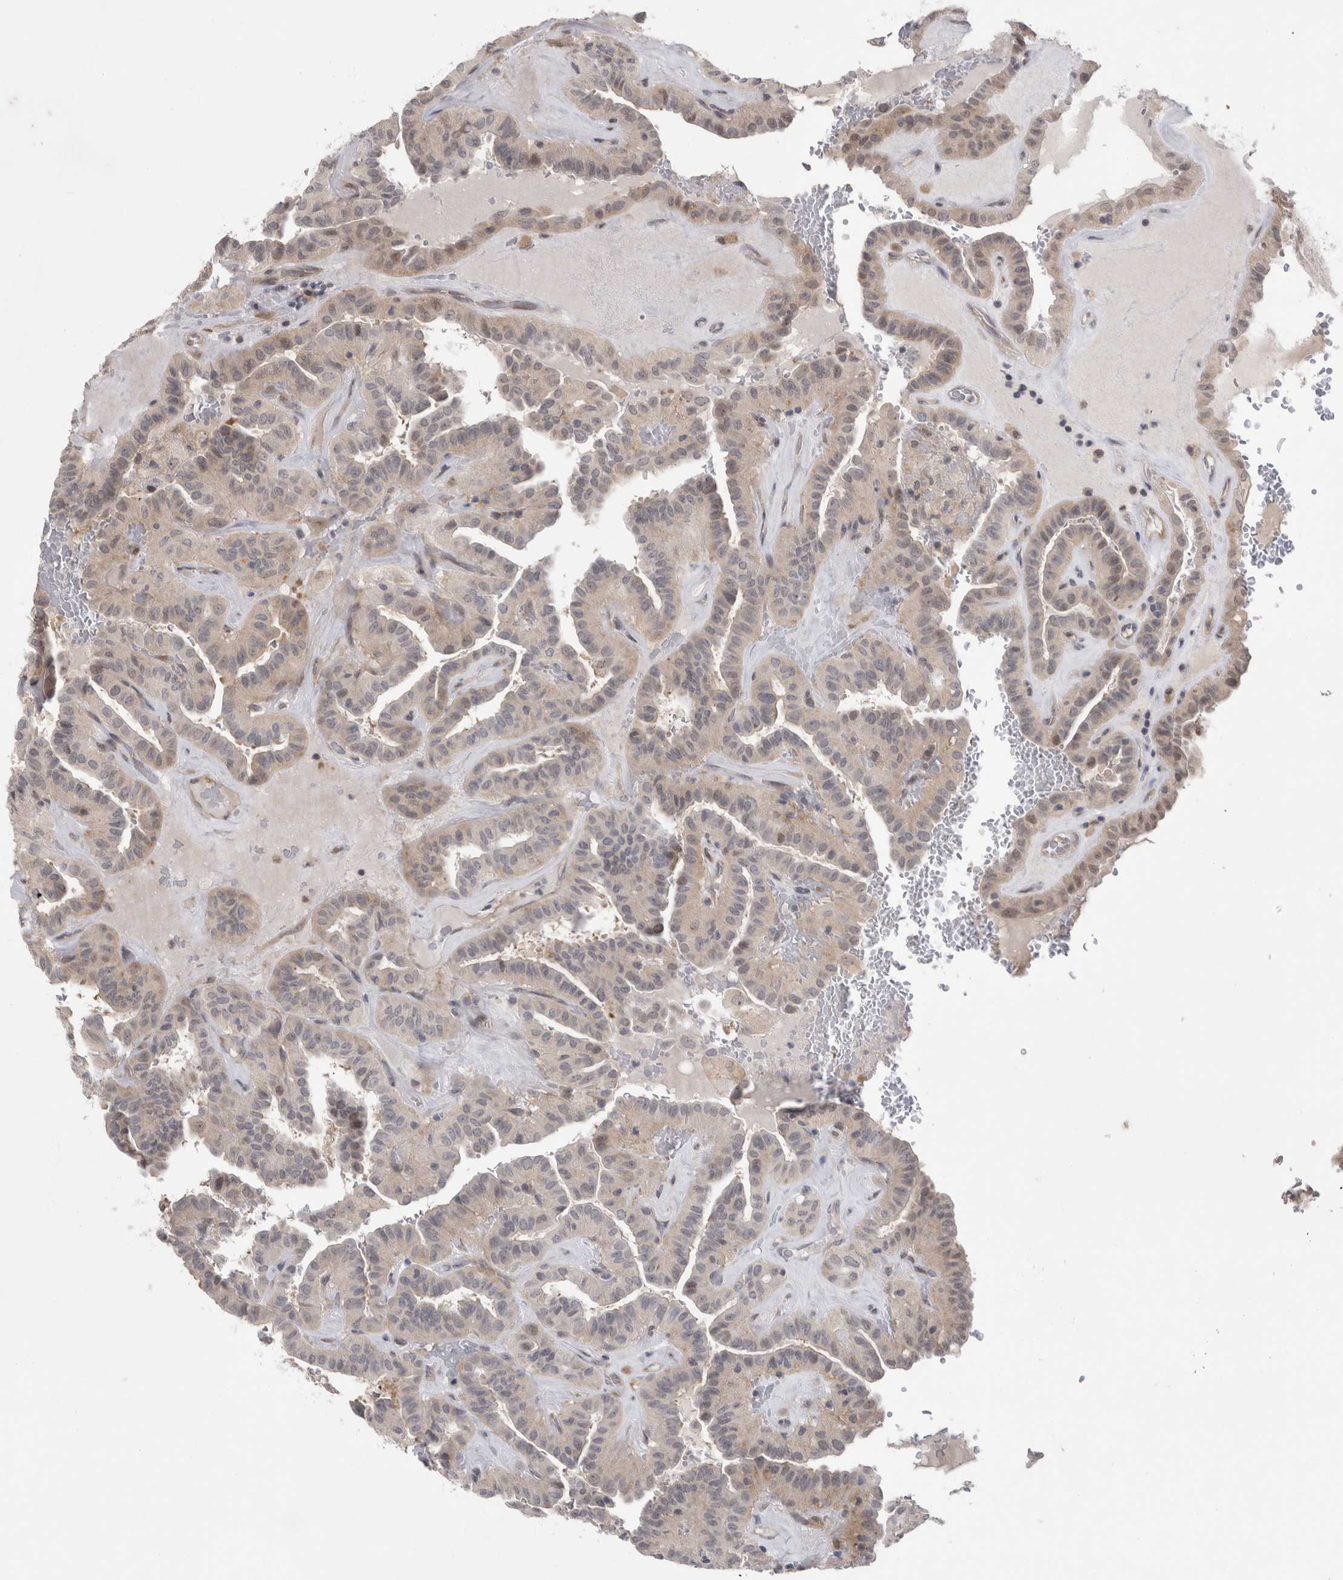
{"staining": {"intensity": "weak", "quantity": "<25%", "location": "cytoplasmic/membranous"}, "tissue": "thyroid cancer", "cell_type": "Tumor cells", "image_type": "cancer", "snomed": [{"axis": "morphology", "description": "Papillary adenocarcinoma, NOS"}, {"axis": "topography", "description": "Thyroid gland"}], "caption": "A micrograph of papillary adenocarcinoma (thyroid) stained for a protein exhibits no brown staining in tumor cells.", "gene": "MTBP", "patient": {"sex": "male", "age": 77}}